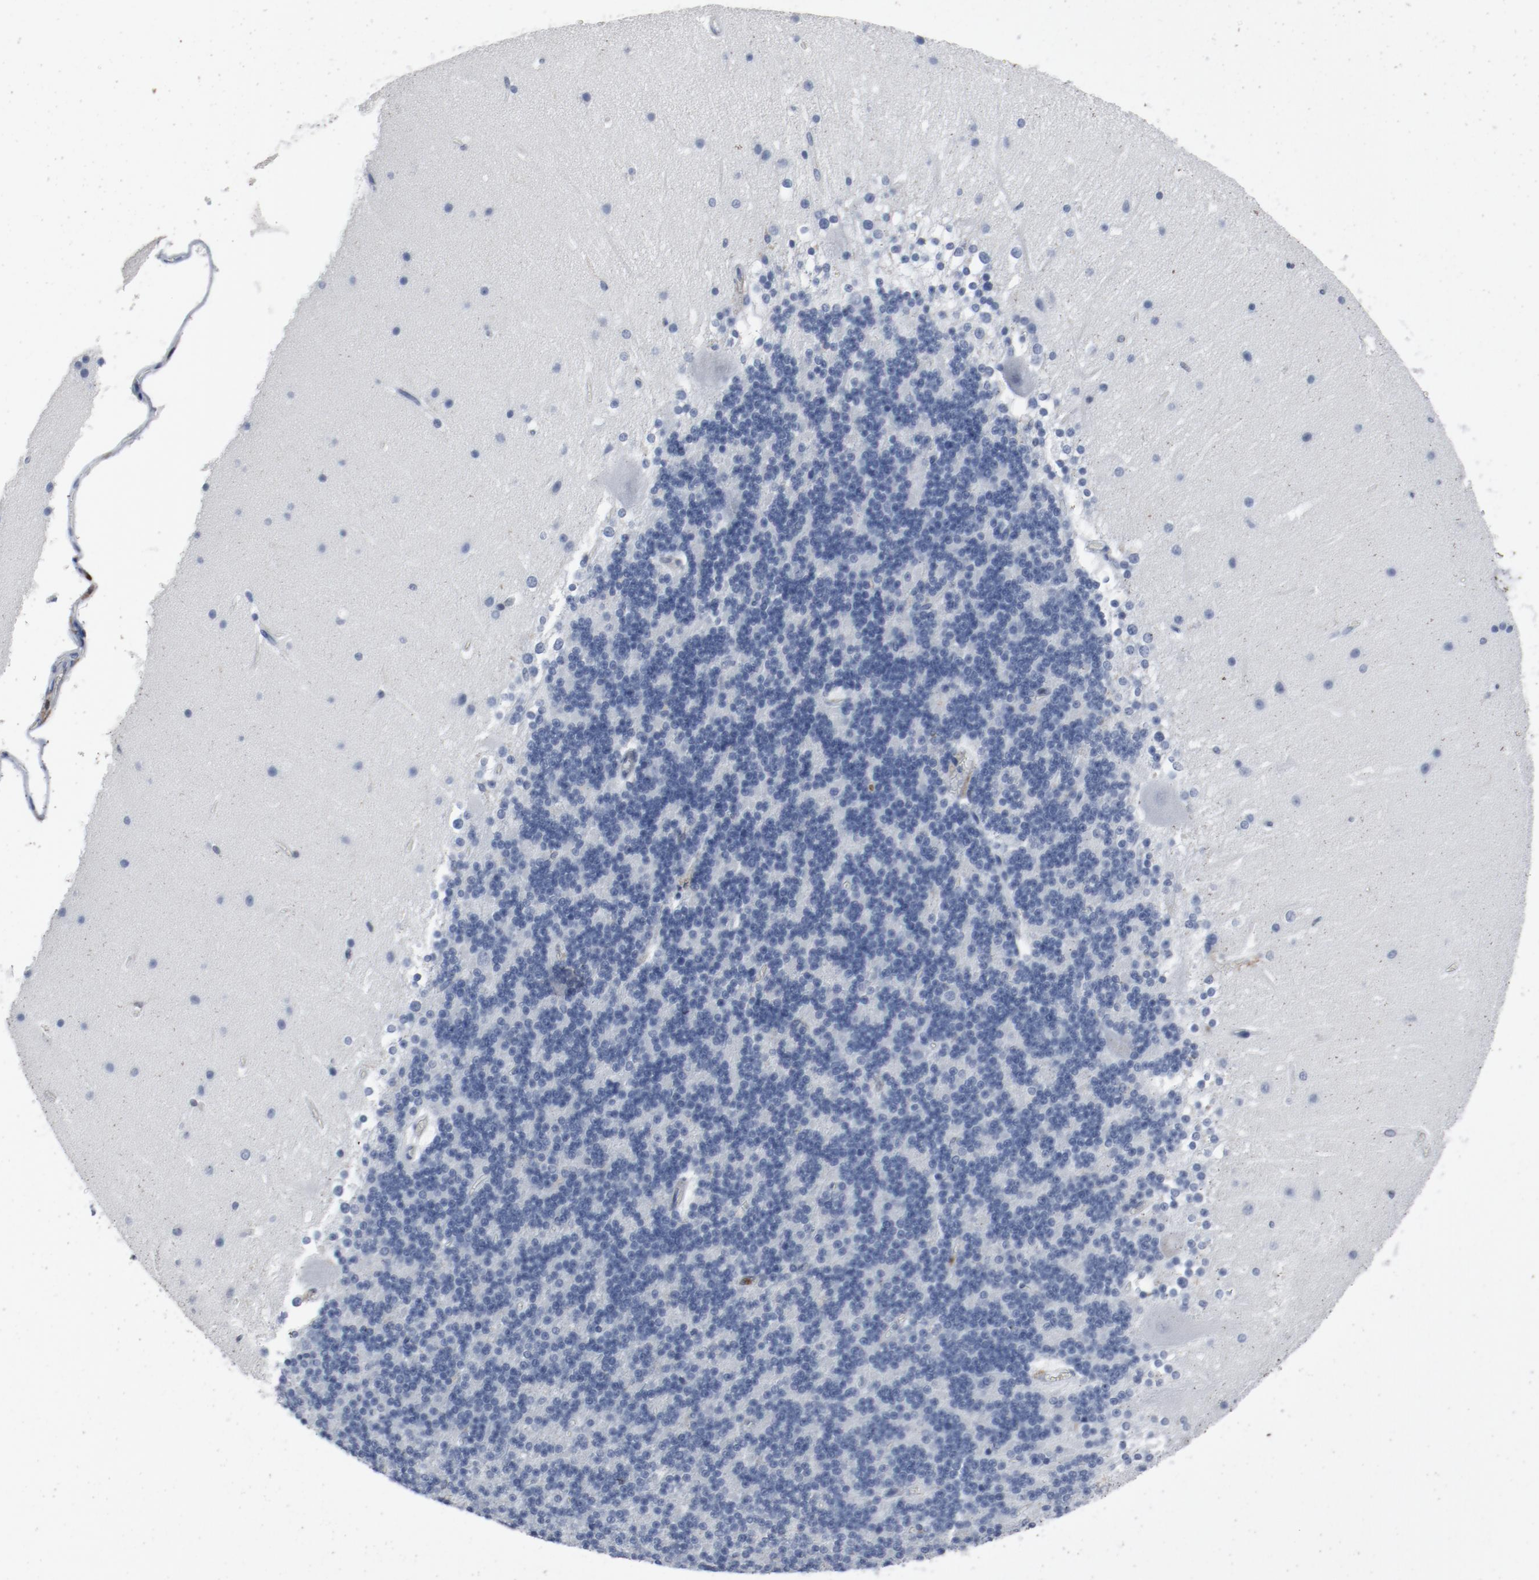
{"staining": {"intensity": "negative", "quantity": "none", "location": "none"}, "tissue": "cerebellum", "cell_type": "Cells in granular layer", "image_type": "normal", "snomed": [{"axis": "morphology", "description": "Normal tissue, NOS"}, {"axis": "topography", "description": "Cerebellum"}], "caption": "DAB (3,3'-diaminobenzidine) immunohistochemical staining of benign cerebellum shows no significant expression in cells in granular layer.", "gene": "LCP2", "patient": {"sex": "female", "age": 19}}